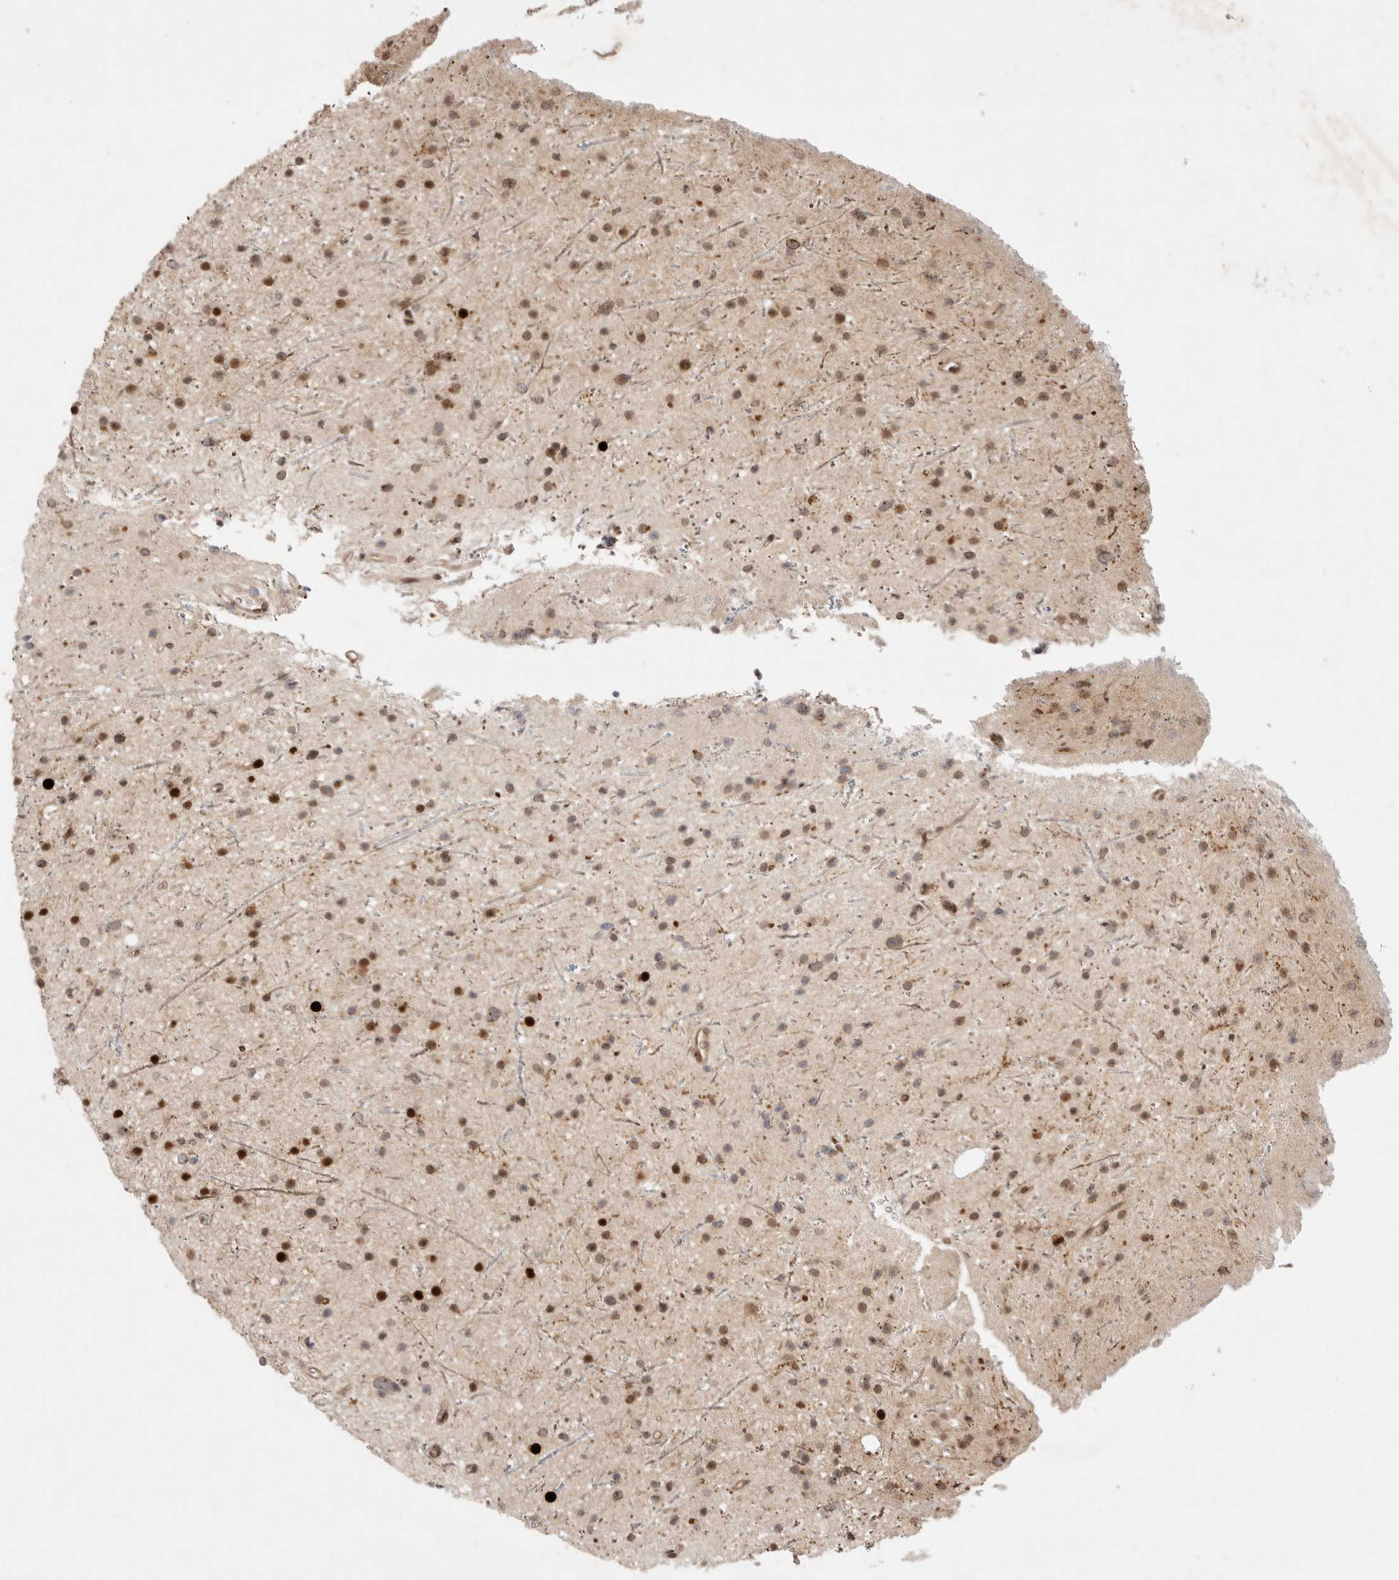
{"staining": {"intensity": "strong", "quantity": ">75%", "location": "nuclear"}, "tissue": "glioma", "cell_type": "Tumor cells", "image_type": "cancer", "snomed": [{"axis": "morphology", "description": "Glioma, malignant, Low grade"}, {"axis": "topography", "description": "Cerebral cortex"}], "caption": "Protein analysis of glioma tissue displays strong nuclear expression in about >75% of tumor cells.", "gene": "LEMD3", "patient": {"sex": "female", "age": 39}}